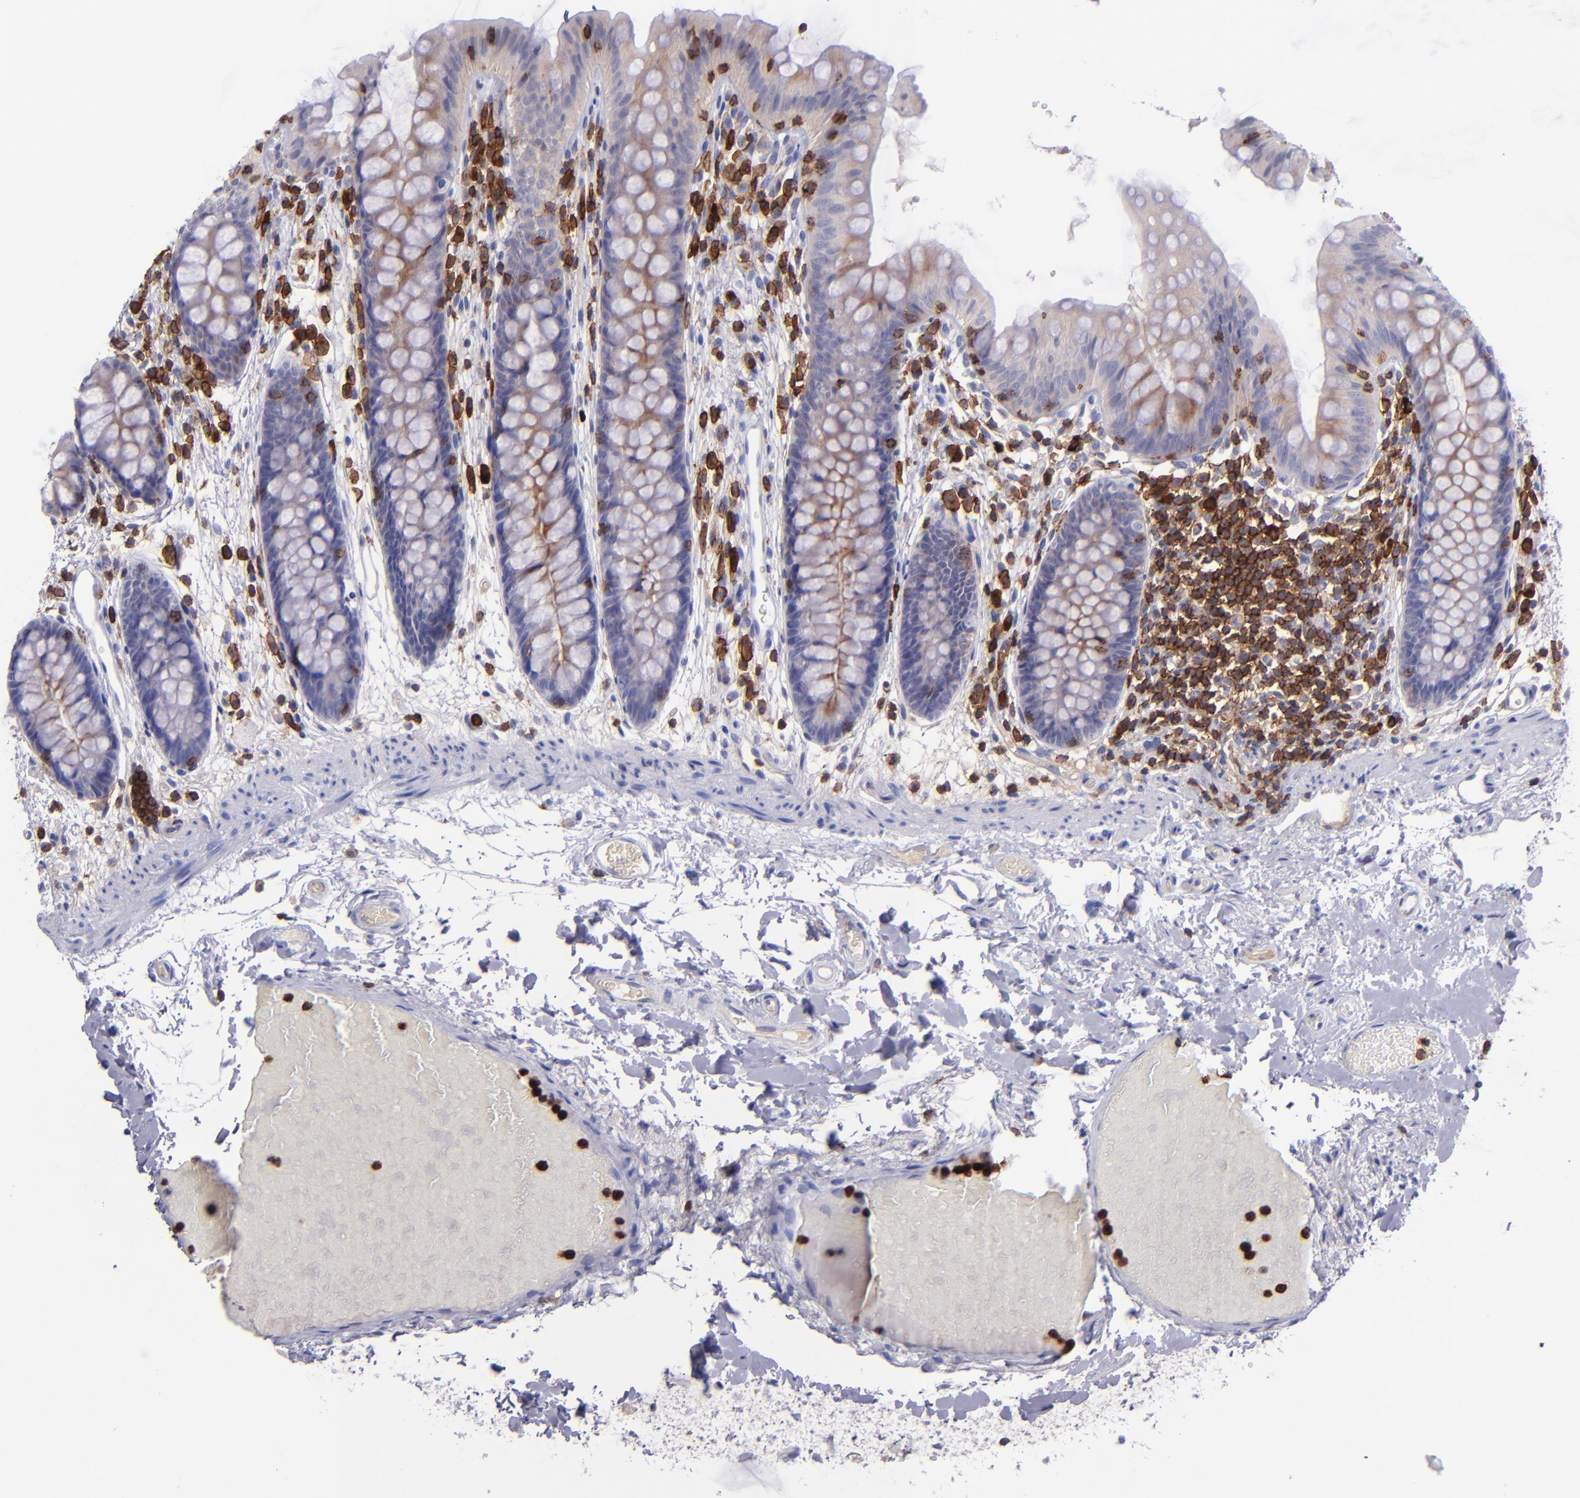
{"staining": {"intensity": "weak", "quantity": "<25%", "location": "cytoplasmic/membranous"}, "tissue": "colon", "cell_type": "Endothelial cells", "image_type": "normal", "snomed": [{"axis": "morphology", "description": "Normal tissue, NOS"}, {"axis": "topography", "description": "Smooth muscle"}, {"axis": "topography", "description": "Colon"}], "caption": "Human colon stained for a protein using immunohistochemistry displays no positivity in endothelial cells.", "gene": "ICAM3", "patient": {"sex": "male", "age": 67}}